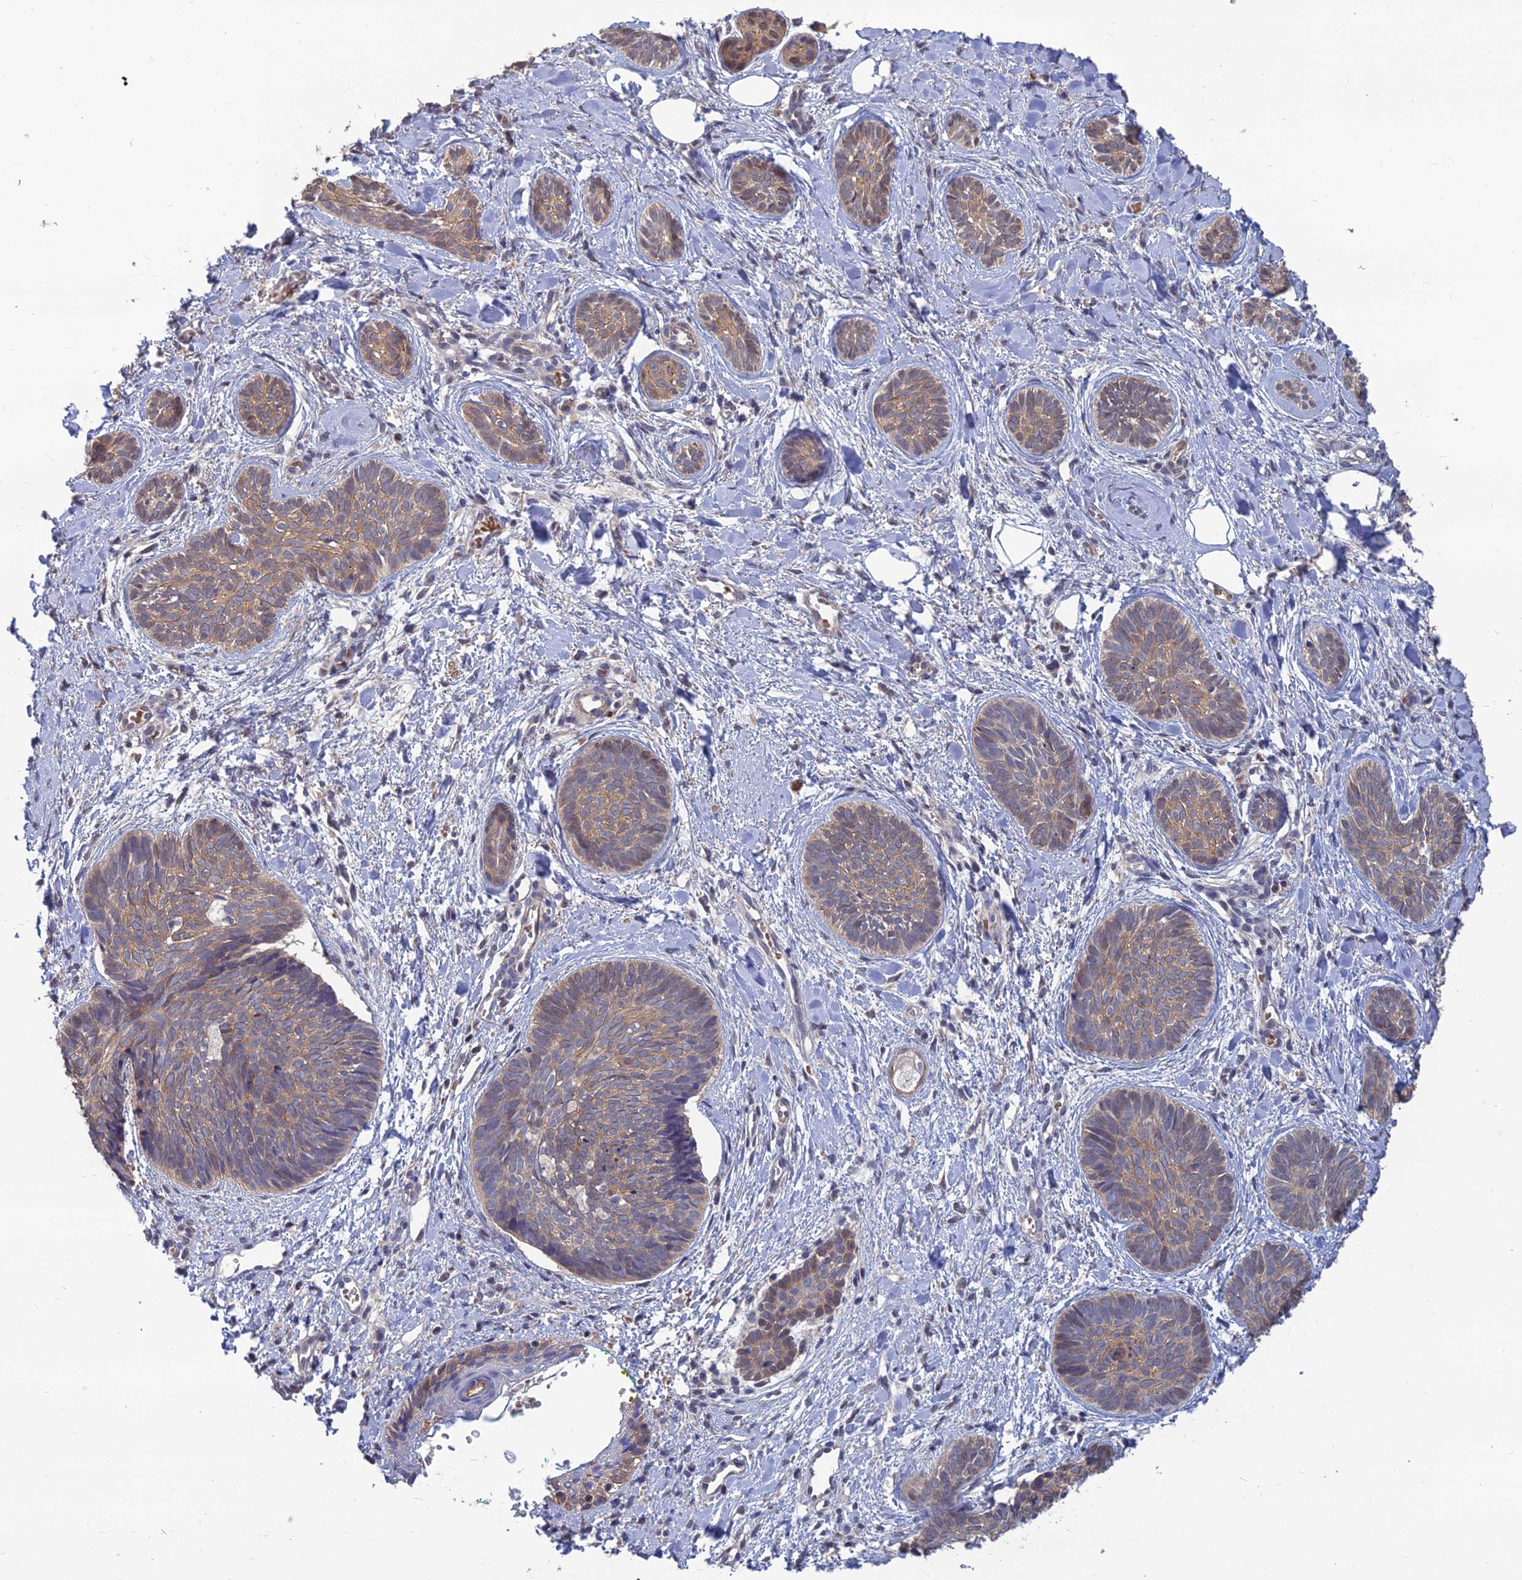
{"staining": {"intensity": "moderate", "quantity": ">75%", "location": "cytoplasmic/membranous"}, "tissue": "skin cancer", "cell_type": "Tumor cells", "image_type": "cancer", "snomed": [{"axis": "morphology", "description": "Basal cell carcinoma"}, {"axis": "topography", "description": "Skin"}], "caption": "There is medium levels of moderate cytoplasmic/membranous expression in tumor cells of skin cancer (basal cell carcinoma), as demonstrated by immunohistochemical staining (brown color).", "gene": "OPA3", "patient": {"sex": "female", "age": 81}}